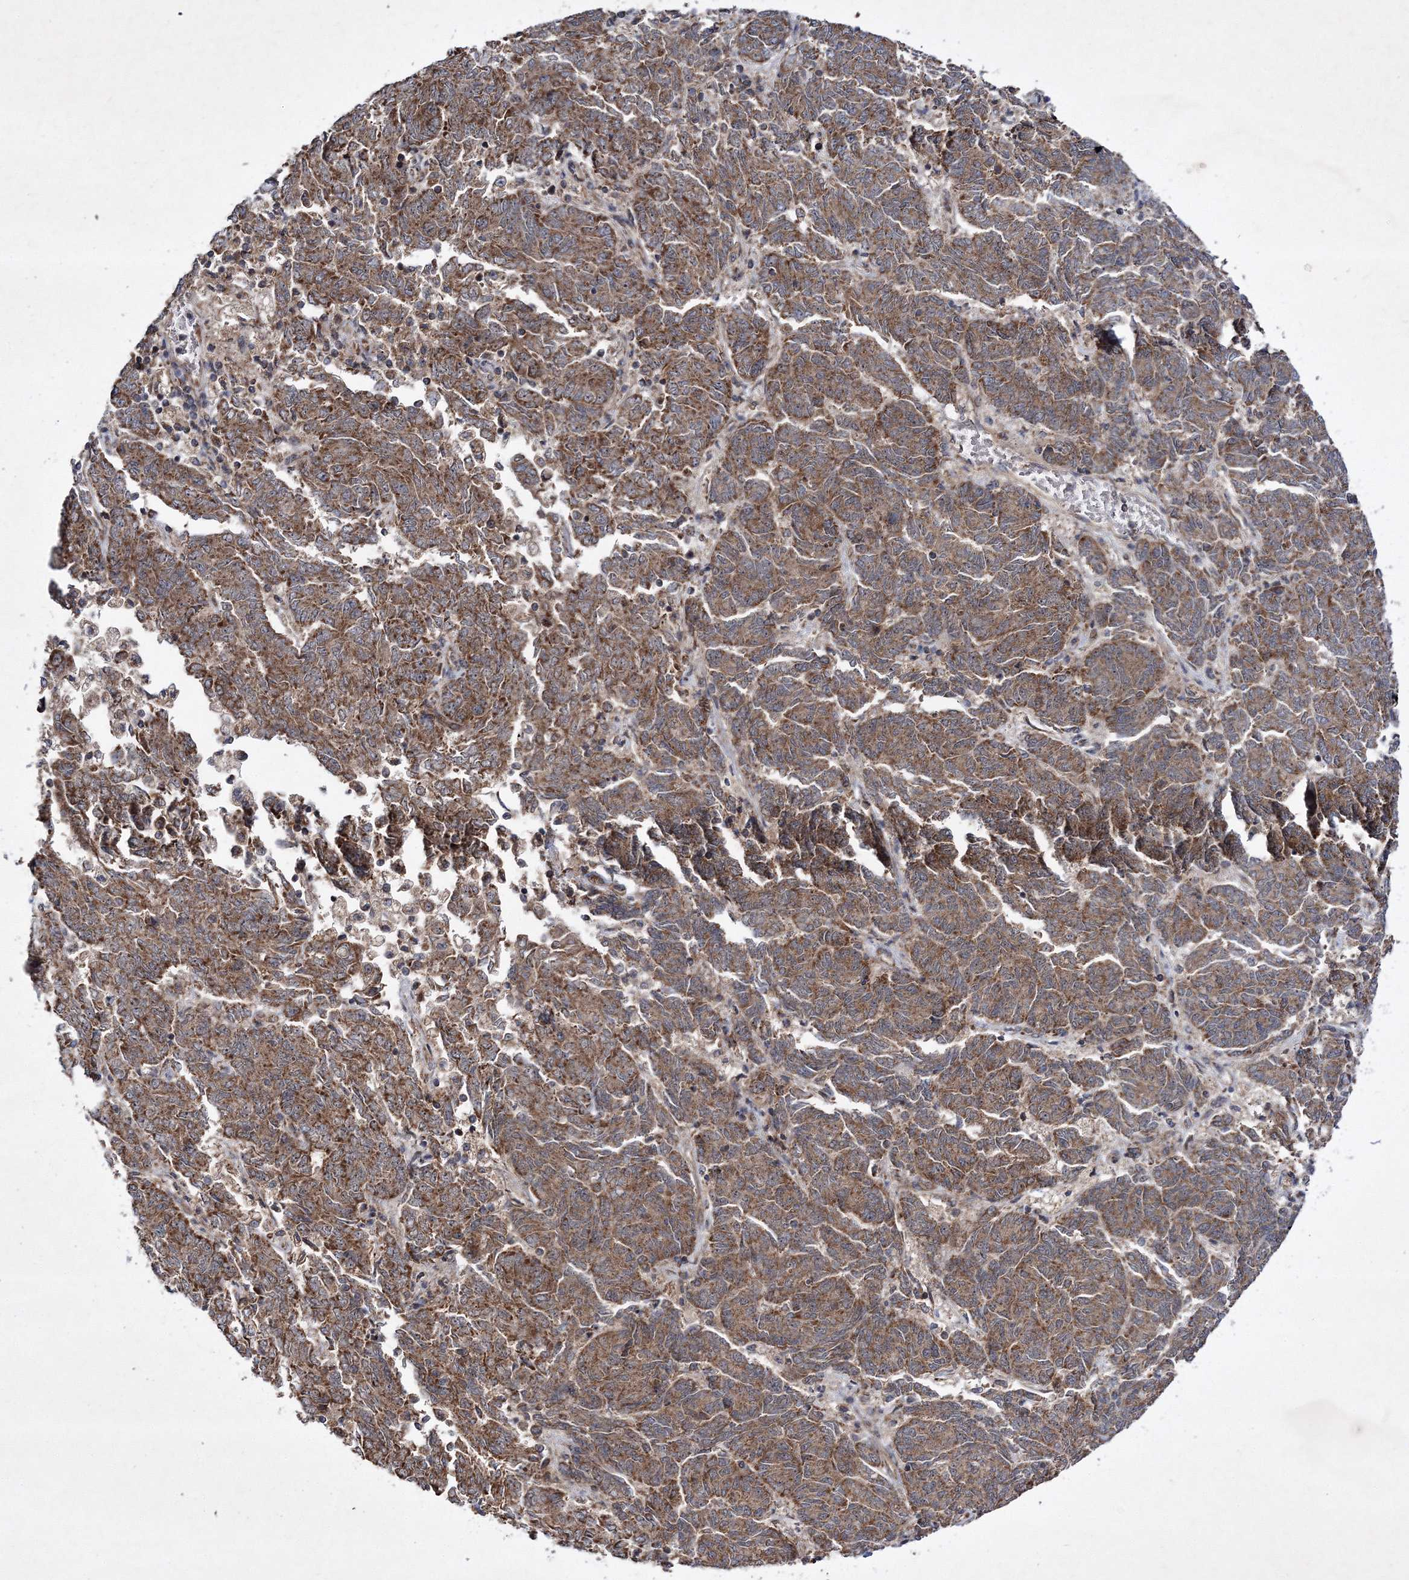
{"staining": {"intensity": "strong", "quantity": ">75%", "location": "cytoplasmic/membranous"}, "tissue": "endometrial cancer", "cell_type": "Tumor cells", "image_type": "cancer", "snomed": [{"axis": "morphology", "description": "Adenocarcinoma, NOS"}, {"axis": "topography", "description": "Endometrium"}], "caption": "Tumor cells demonstrate high levels of strong cytoplasmic/membranous positivity in about >75% of cells in endometrial cancer. (IHC, brightfield microscopy, high magnification).", "gene": "SCRN3", "patient": {"sex": "female", "age": 80}}